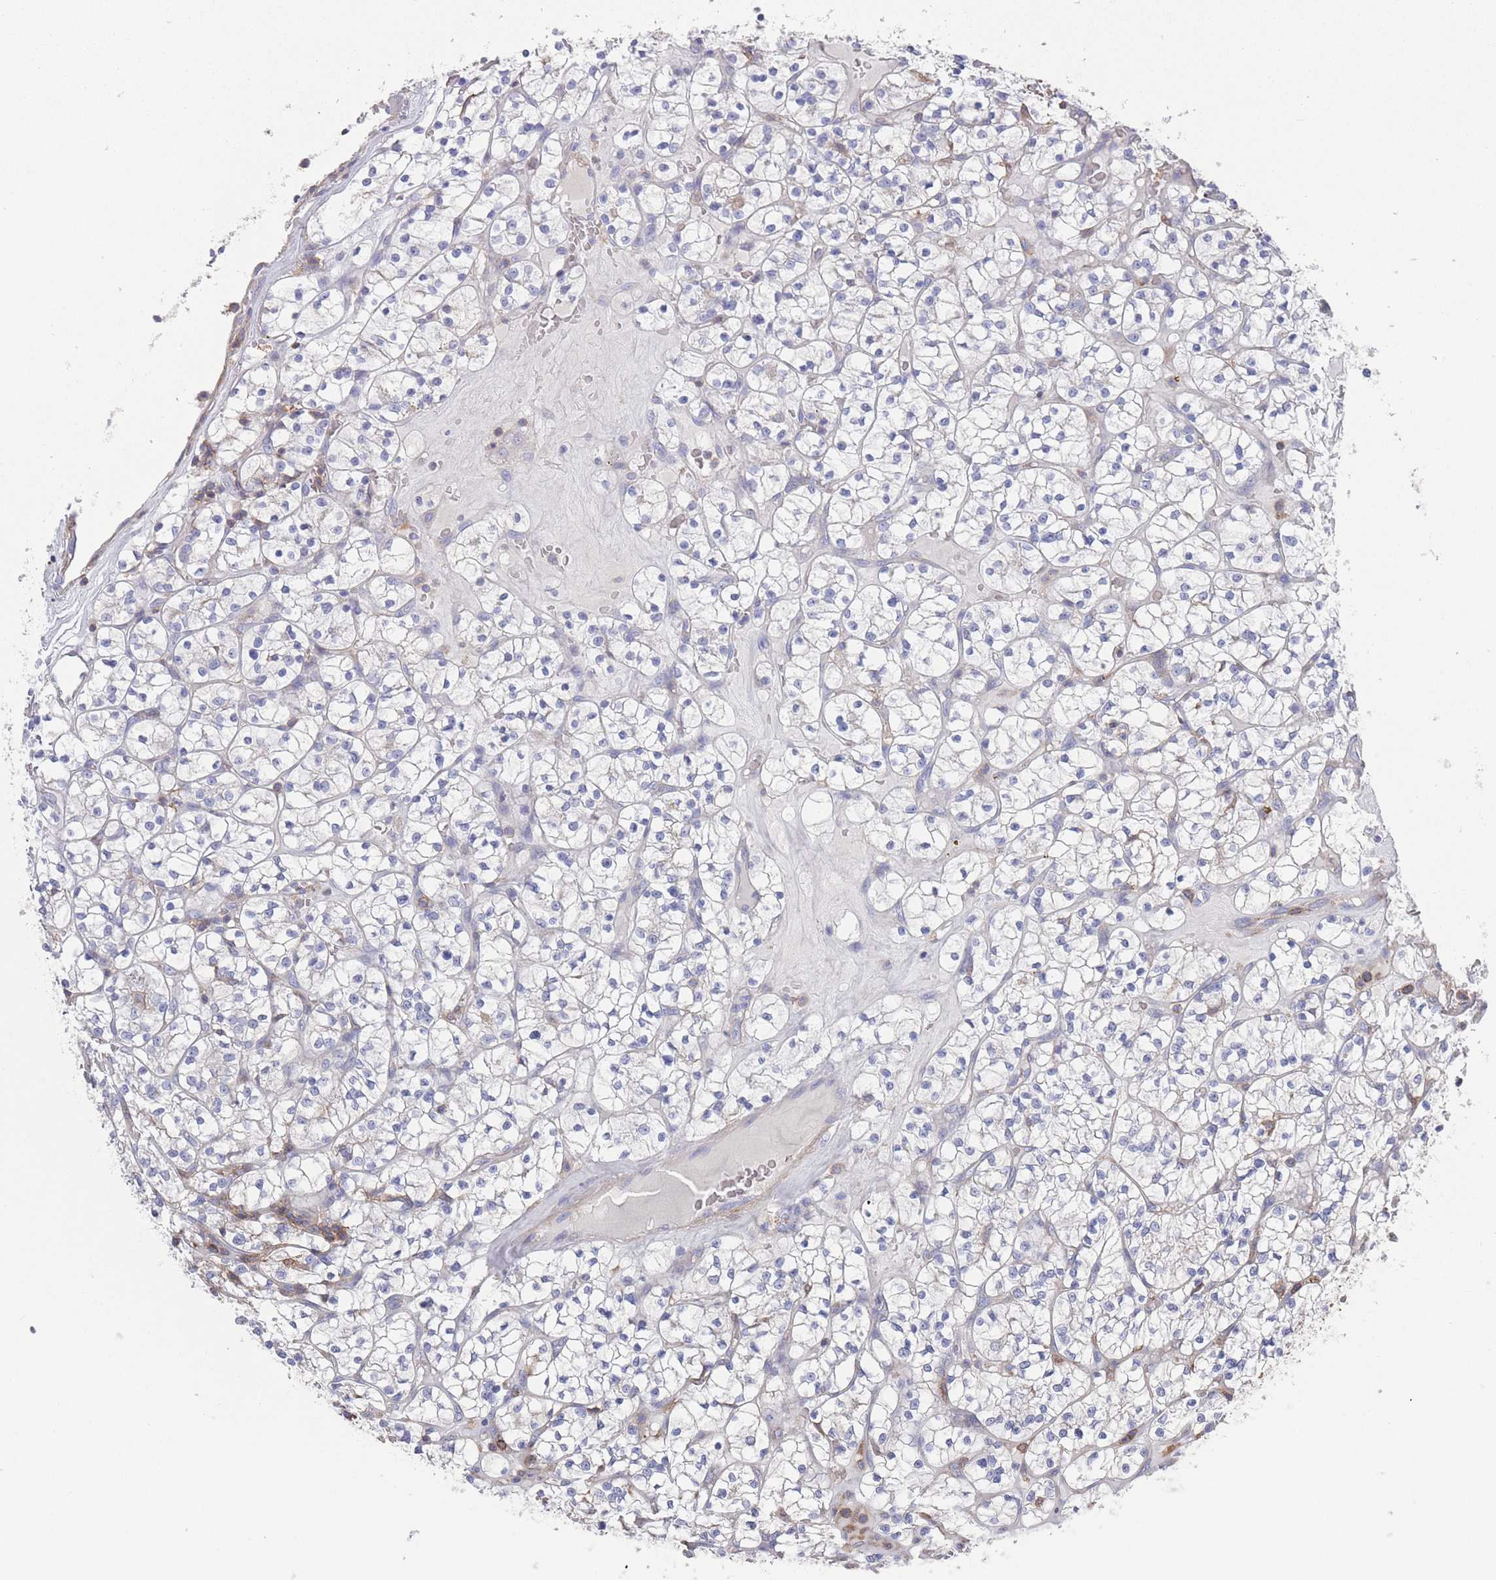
{"staining": {"intensity": "negative", "quantity": "none", "location": "none"}, "tissue": "renal cancer", "cell_type": "Tumor cells", "image_type": "cancer", "snomed": [{"axis": "morphology", "description": "Adenocarcinoma, NOS"}, {"axis": "topography", "description": "Kidney"}], "caption": "The photomicrograph exhibits no significant expression in tumor cells of renal cancer.", "gene": "SCCPDH", "patient": {"sex": "female", "age": 64}}